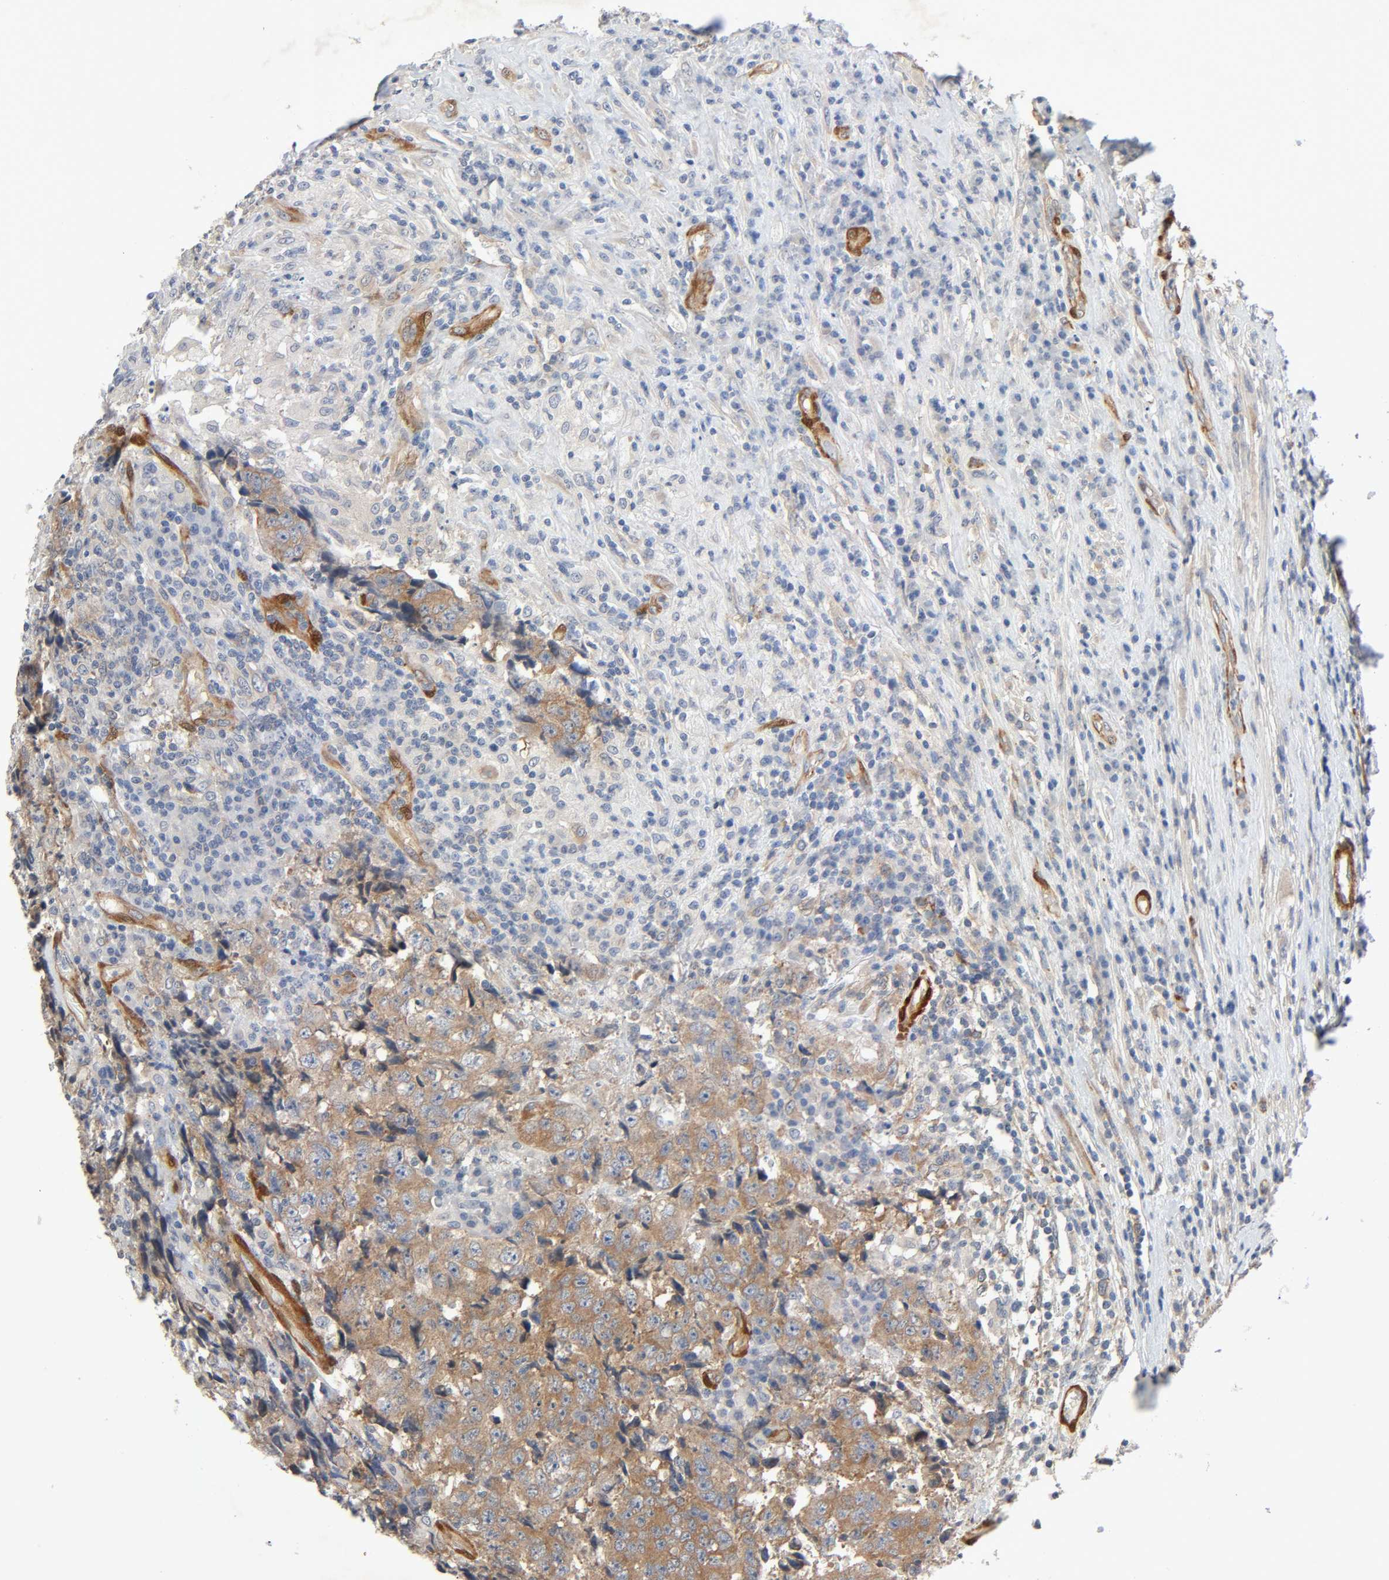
{"staining": {"intensity": "moderate", "quantity": ">75%", "location": "cytoplasmic/membranous"}, "tissue": "testis cancer", "cell_type": "Tumor cells", "image_type": "cancer", "snomed": [{"axis": "morphology", "description": "Necrosis, NOS"}, {"axis": "morphology", "description": "Carcinoma, Embryonal, NOS"}, {"axis": "topography", "description": "Testis"}], "caption": "This is a micrograph of immunohistochemistry staining of embryonal carcinoma (testis), which shows moderate positivity in the cytoplasmic/membranous of tumor cells.", "gene": "PTK2", "patient": {"sex": "male", "age": 19}}